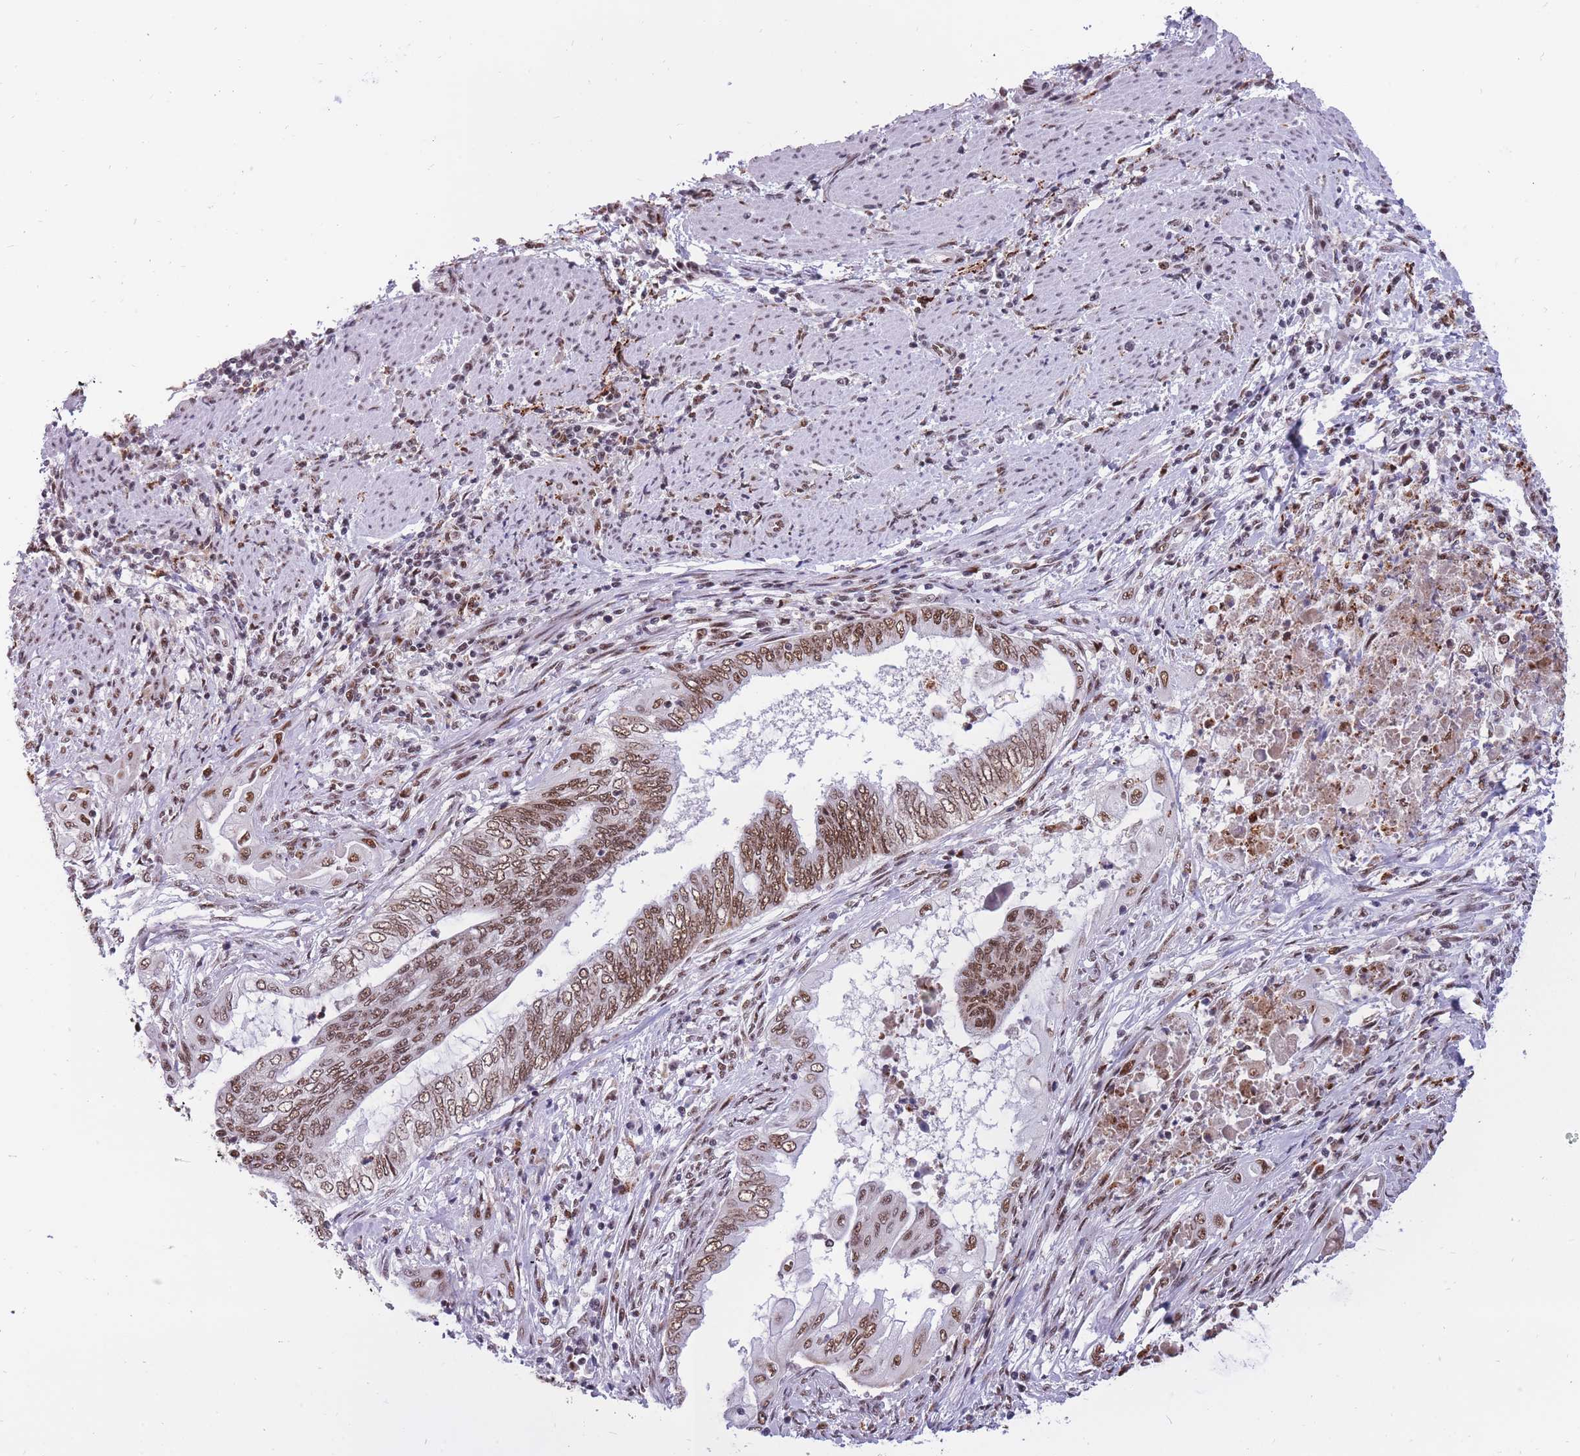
{"staining": {"intensity": "moderate", "quantity": ">75%", "location": "nuclear"}, "tissue": "endometrial cancer", "cell_type": "Tumor cells", "image_type": "cancer", "snomed": [{"axis": "morphology", "description": "Adenocarcinoma, NOS"}, {"axis": "topography", "description": "Uterus"}, {"axis": "topography", "description": "Endometrium"}], "caption": "Tumor cells exhibit moderate nuclear positivity in approximately >75% of cells in endometrial cancer.", "gene": "PRPF19", "patient": {"sex": "female", "age": 70}}